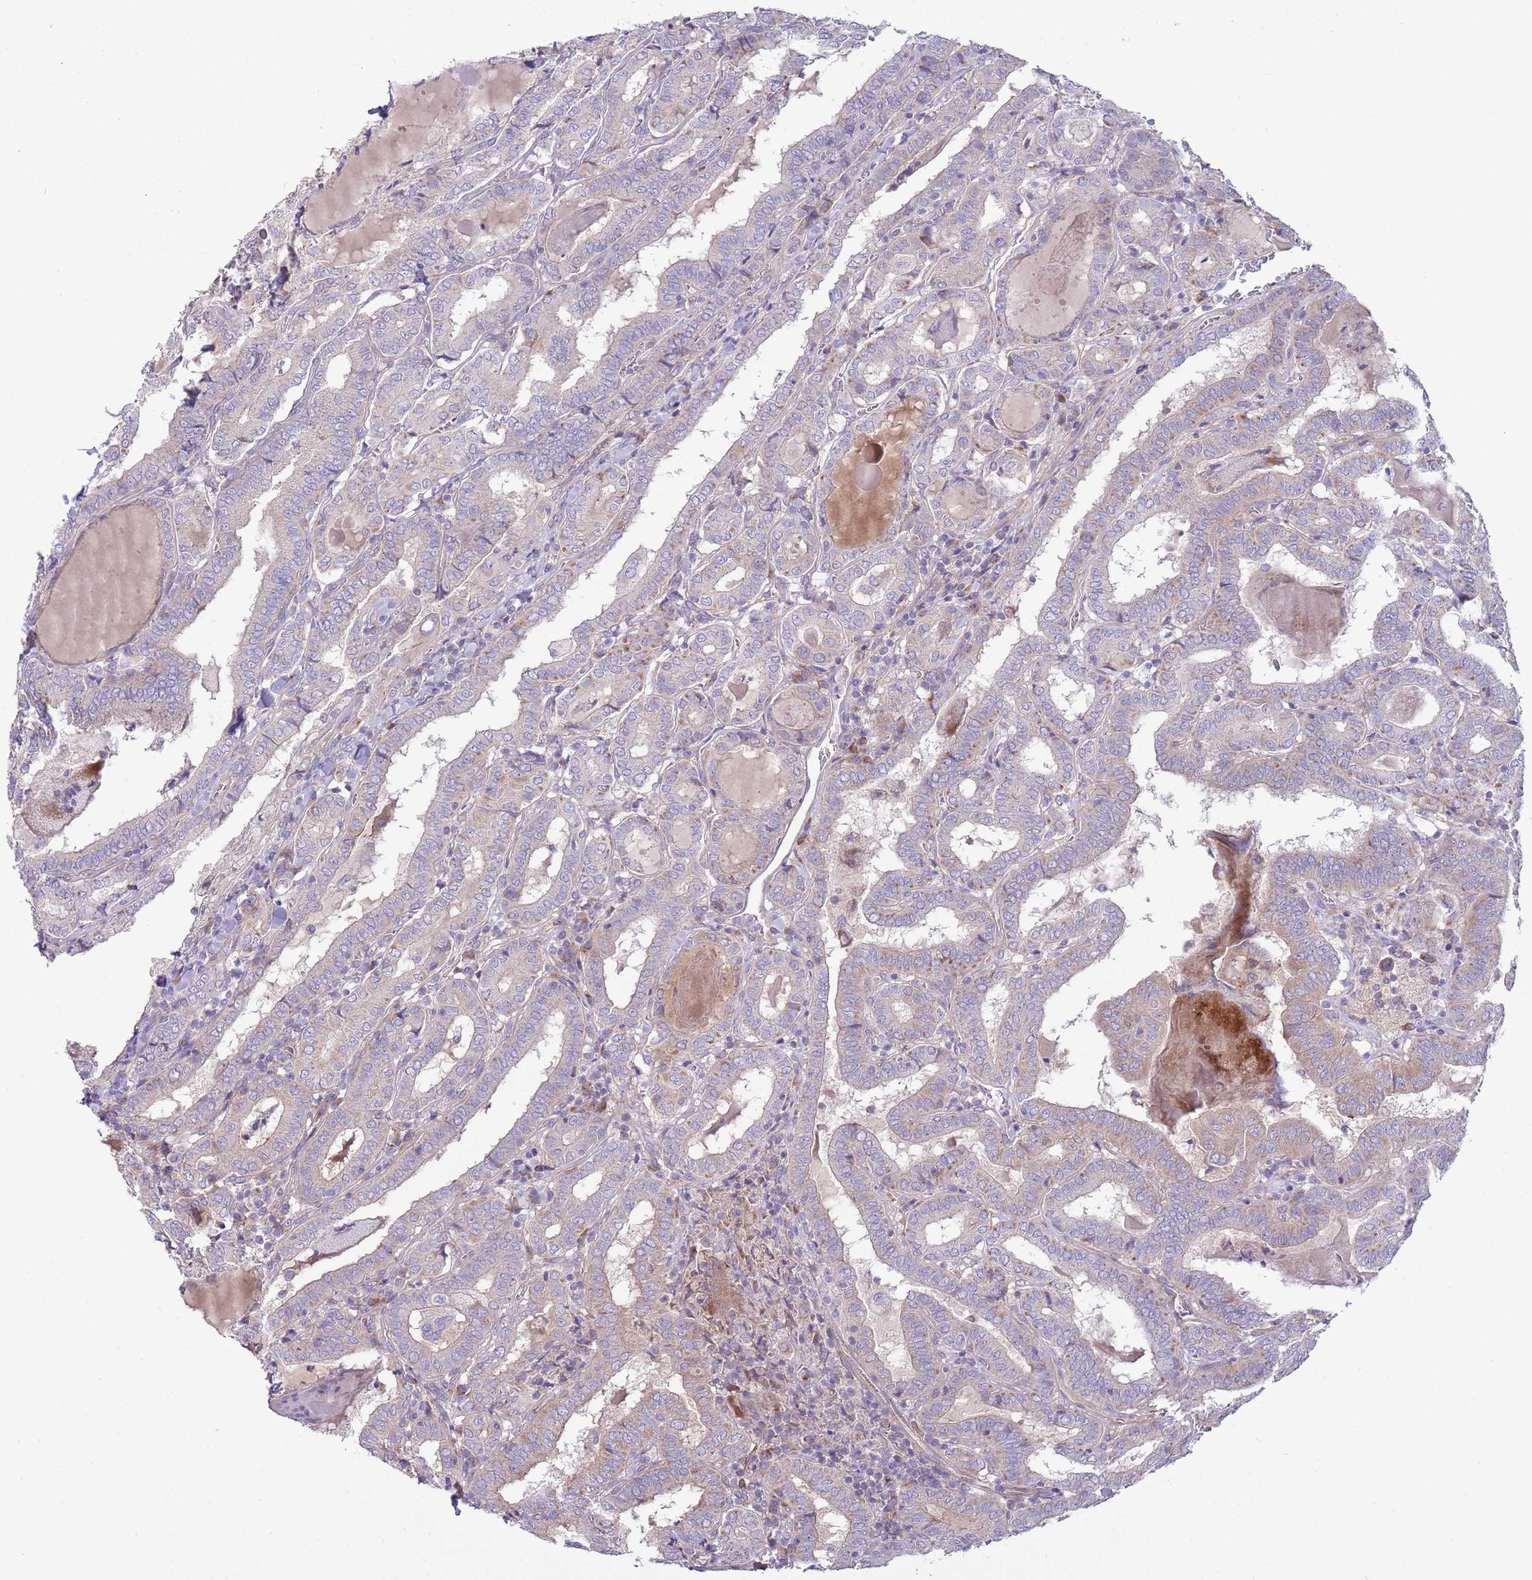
{"staining": {"intensity": "weak", "quantity": "<25%", "location": "cytoplasmic/membranous"}, "tissue": "thyroid cancer", "cell_type": "Tumor cells", "image_type": "cancer", "snomed": [{"axis": "morphology", "description": "Papillary adenocarcinoma, NOS"}, {"axis": "topography", "description": "Thyroid gland"}], "caption": "Immunohistochemical staining of thyroid cancer demonstrates no significant staining in tumor cells.", "gene": "TOMM5", "patient": {"sex": "female", "age": 72}}